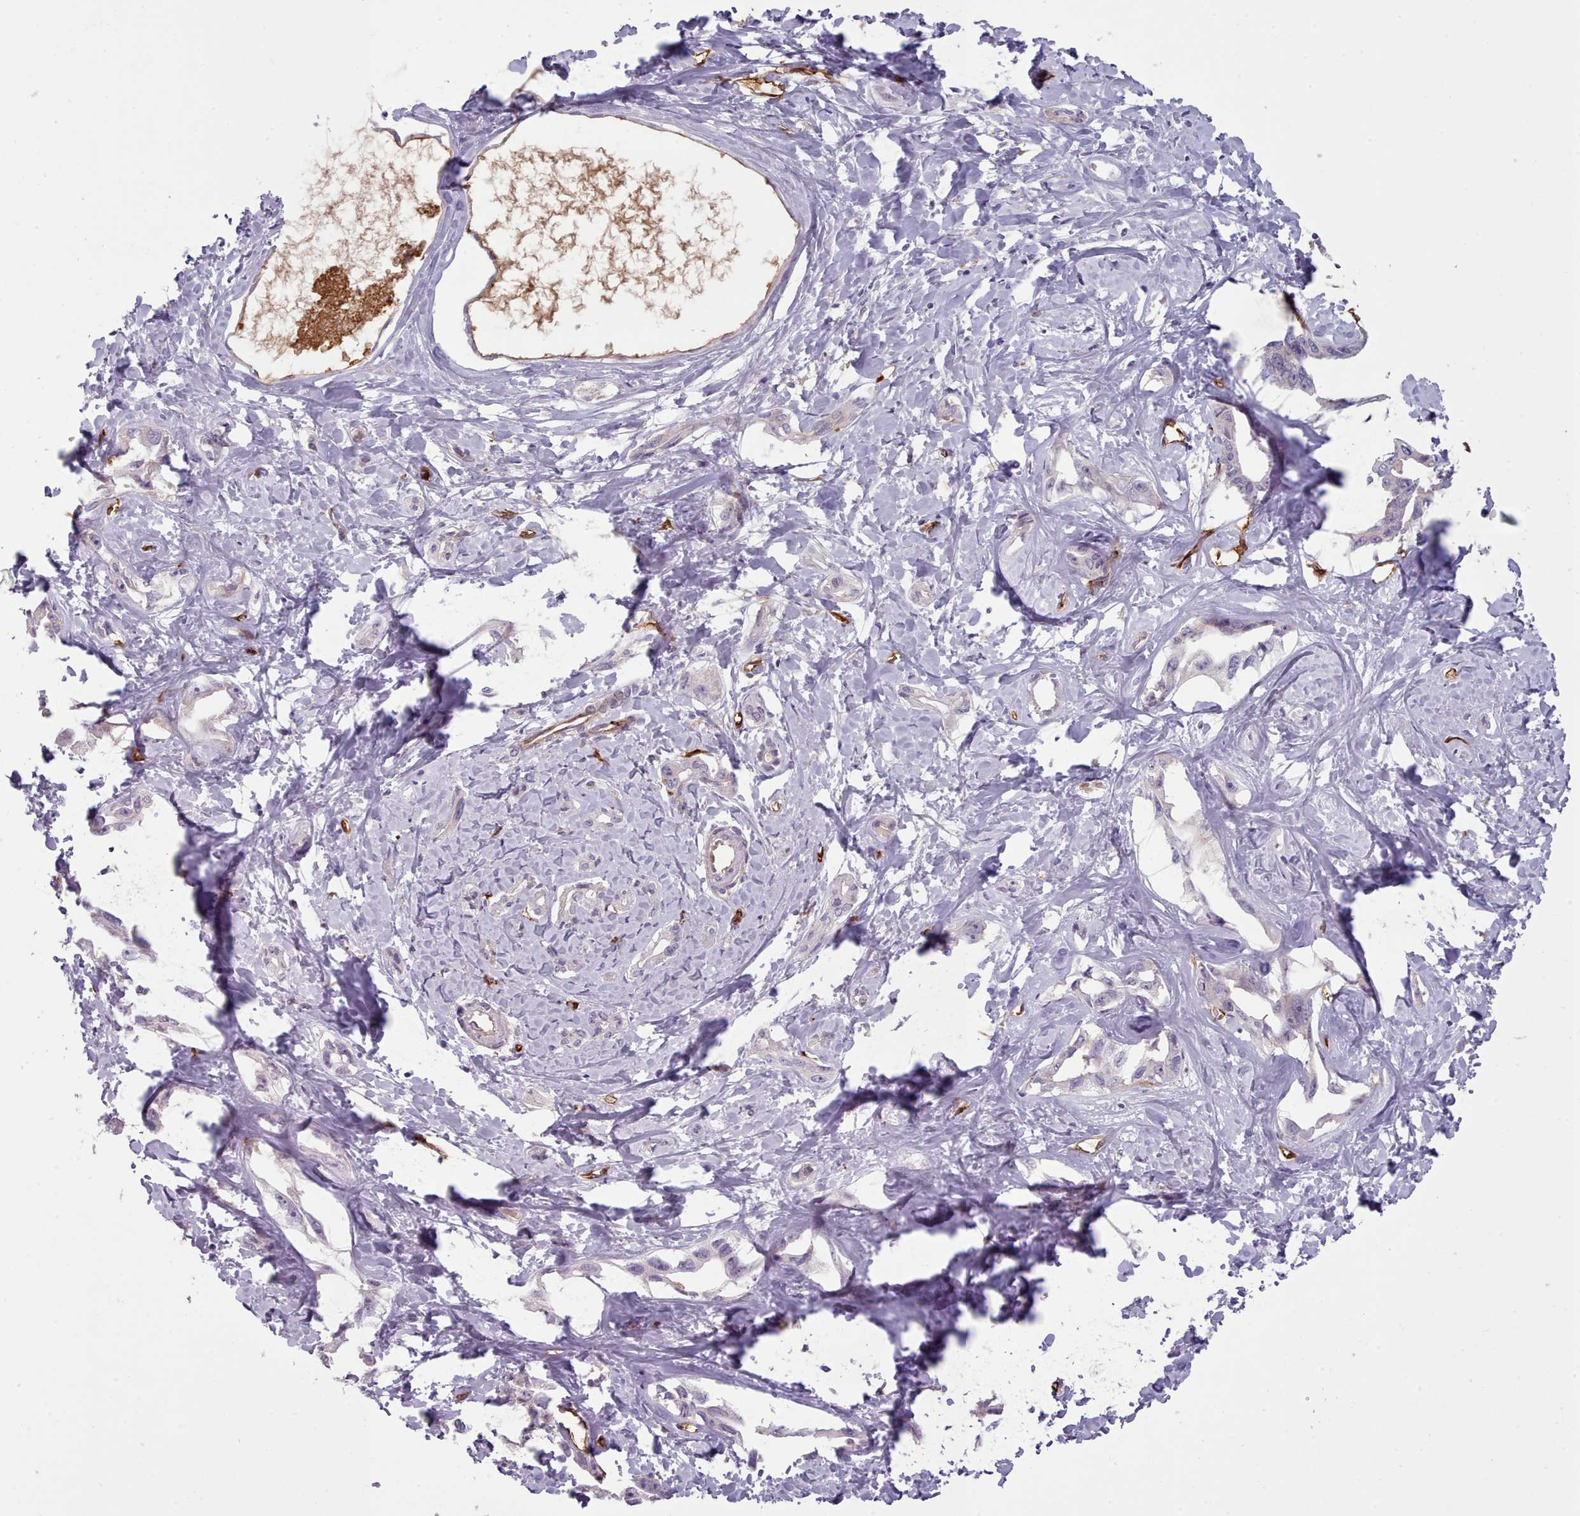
{"staining": {"intensity": "negative", "quantity": "none", "location": "none"}, "tissue": "liver cancer", "cell_type": "Tumor cells", "image_type": "cancer", "snomed": [{"axis": "morphology", "description": "Cholangiocarcinoma"}, {"axis": "topography", "description": "Liver"}], "caption": "Liver cholangiocarcinoma was stained to show a protein in brown. There is no significant positivity in tumor cells. (Stains: DAB (3,3'-diaminobenzidine) immunohistochemistry (IHC) with hematoxylin counter stain, Microscopy: brightfield microscopy at high magnification).", "gene": "CD300LF", "patient": {"sex": "male", "age": 59}}